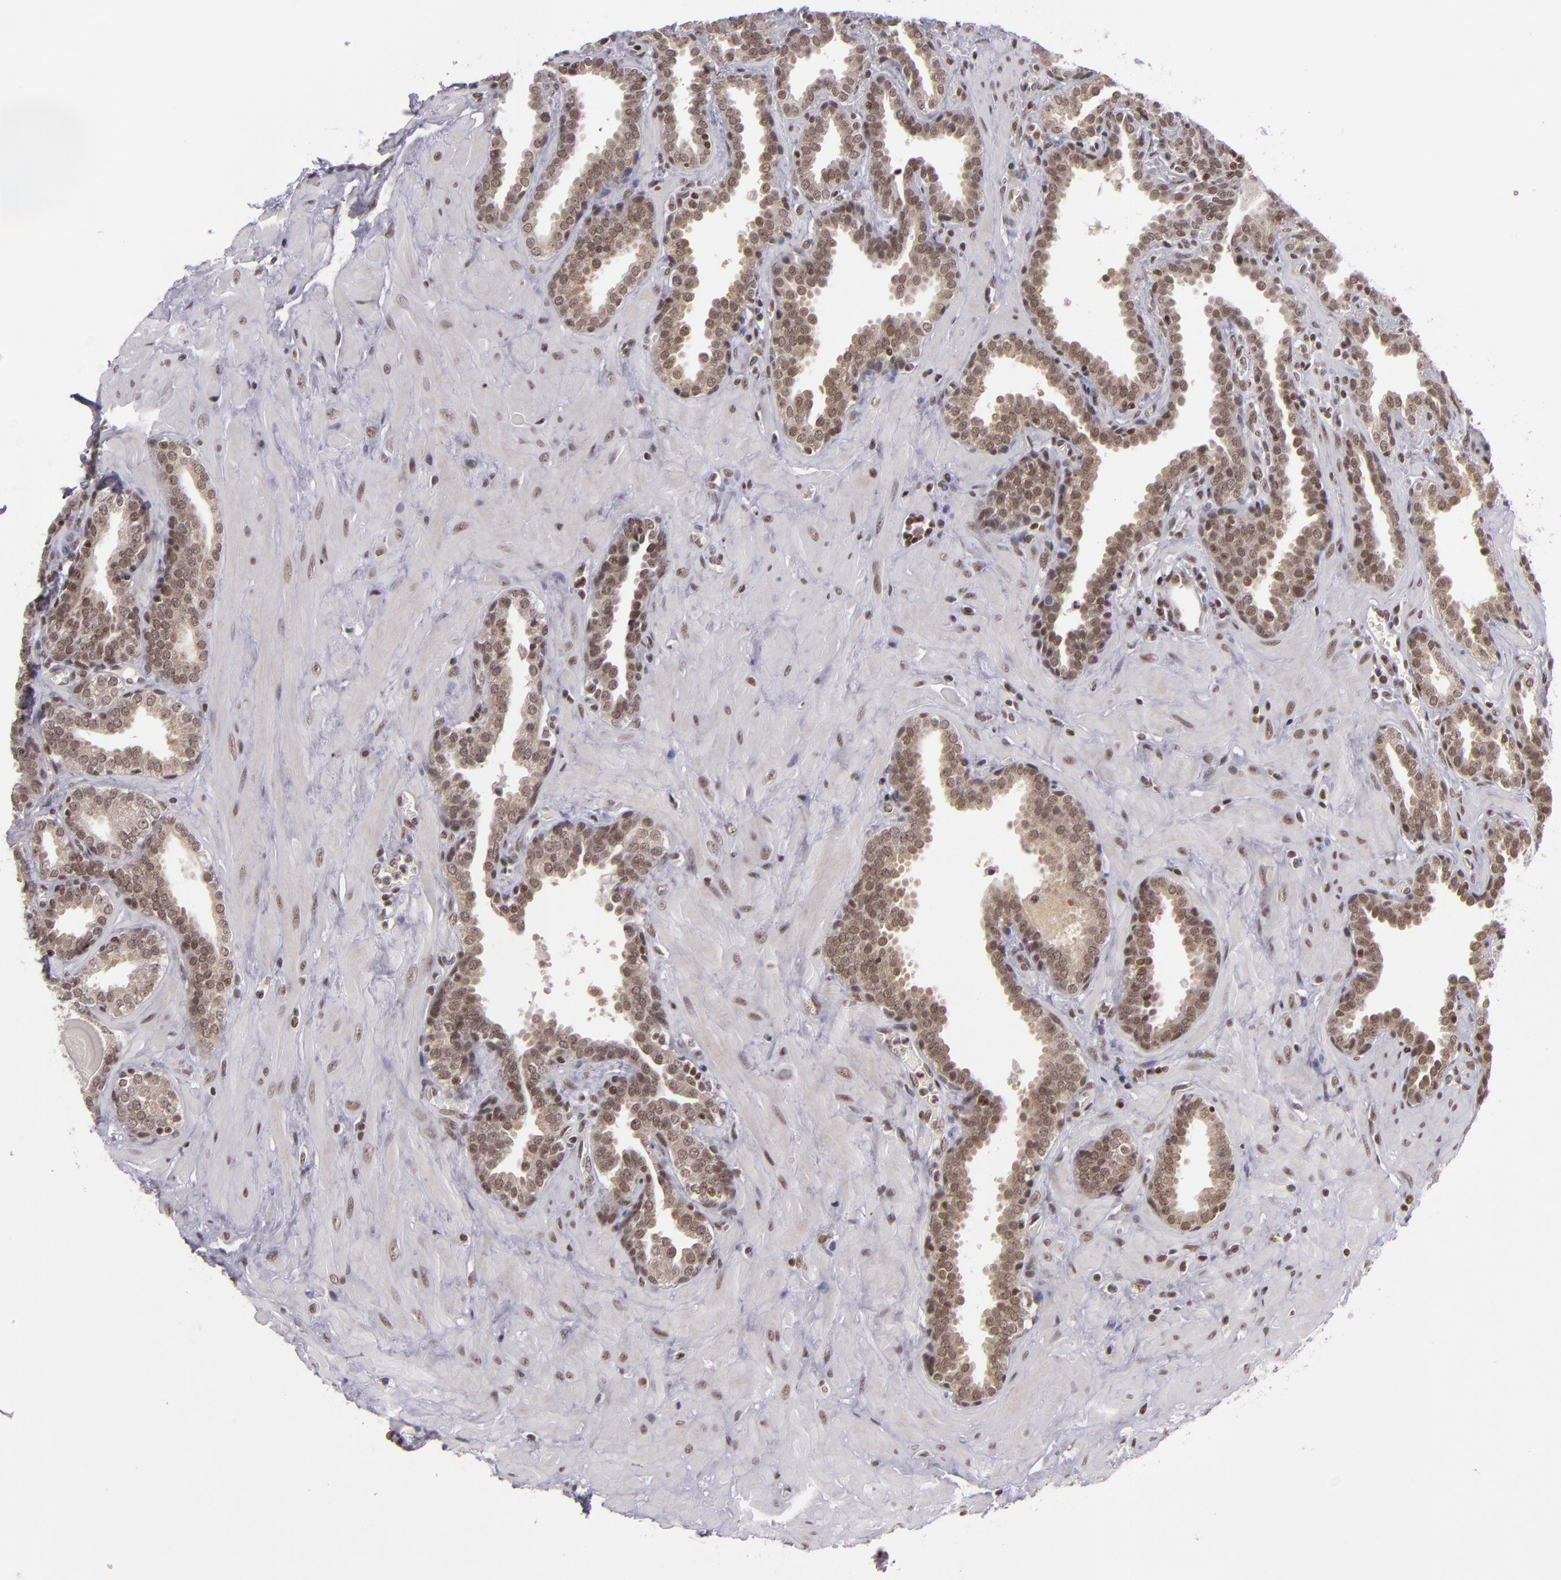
{"staining": {"intensity": "moderate", "quantity": ">75%", "location": "cytoplasmic/membranous,nuclear"}, "tissue": "prostate", "cell_type": "Glandular cells", "image_type": "normal", "snomed": [{"axis": "morphology", "description": "Normal tissue, NOS"}, {"axis": "topography", "description": "Prostate"}], "caption": "IHC image of normal human prostate stained for a protein (brown), which demonstrates medium levels of moderate cytoplasmic/membranous,nuclear staining in approximately >75% of glandular cells.", "gene": "ZFX", "patient": {"sex": "male", "age": 51}}